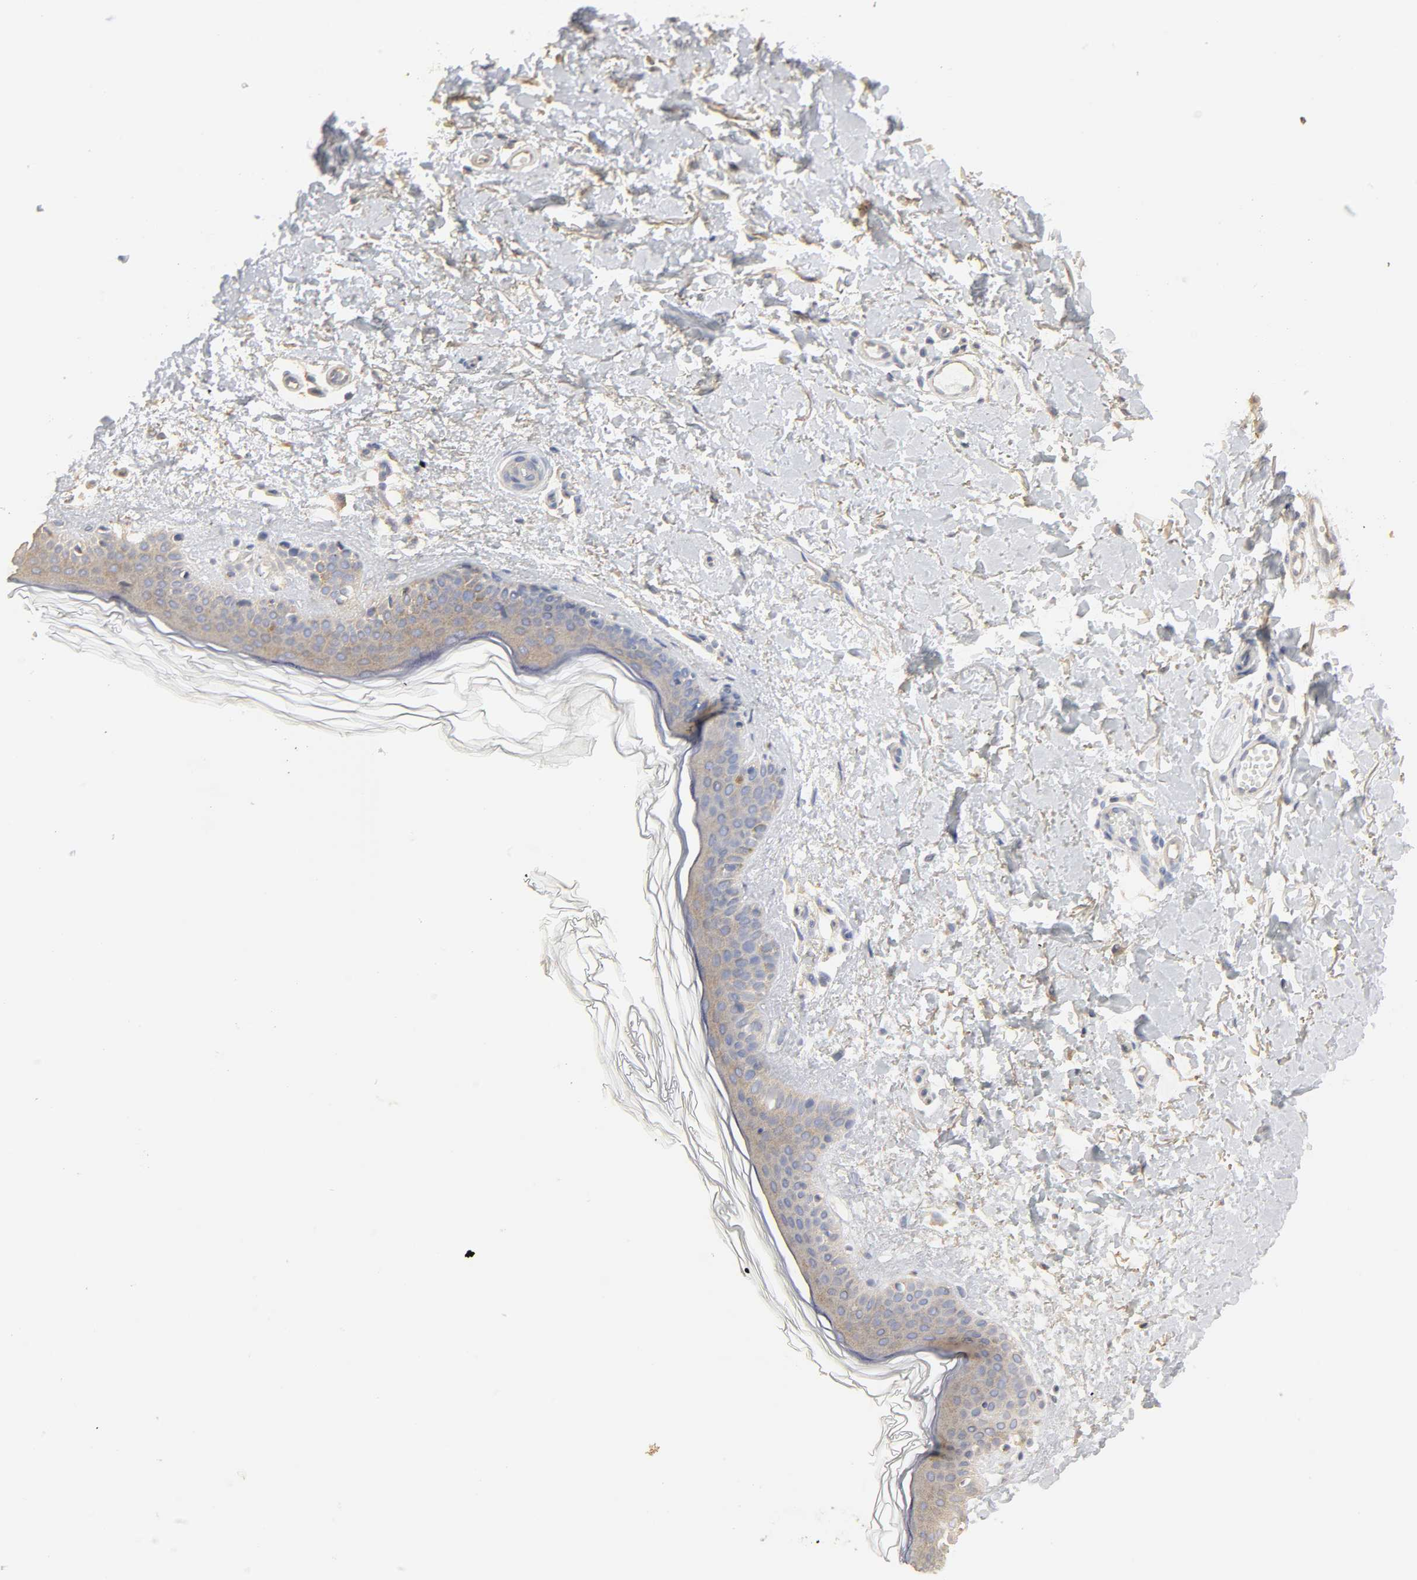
{"staining": {"intensity": "weak", "quantity": "<25%", "location": "cytoplasmic/membranous"}, "tissue": "skin", "cell_type": "Fibroblasts", "image_type": "normal", "snomed": [{"axis": "morphology", "description": "Normal tissue, NOS"}, {"axis": "topography", "description": "Skin"}], "caption": "The immunohistochemistry image has no significant staining in fibroblasts of skin. The staining is performed using DAB brown chromogen with nuclei counter-stained in using hematoxylin.", "gene": "SH3GLB1", "patient": {"sex": "female", "age": 56}}